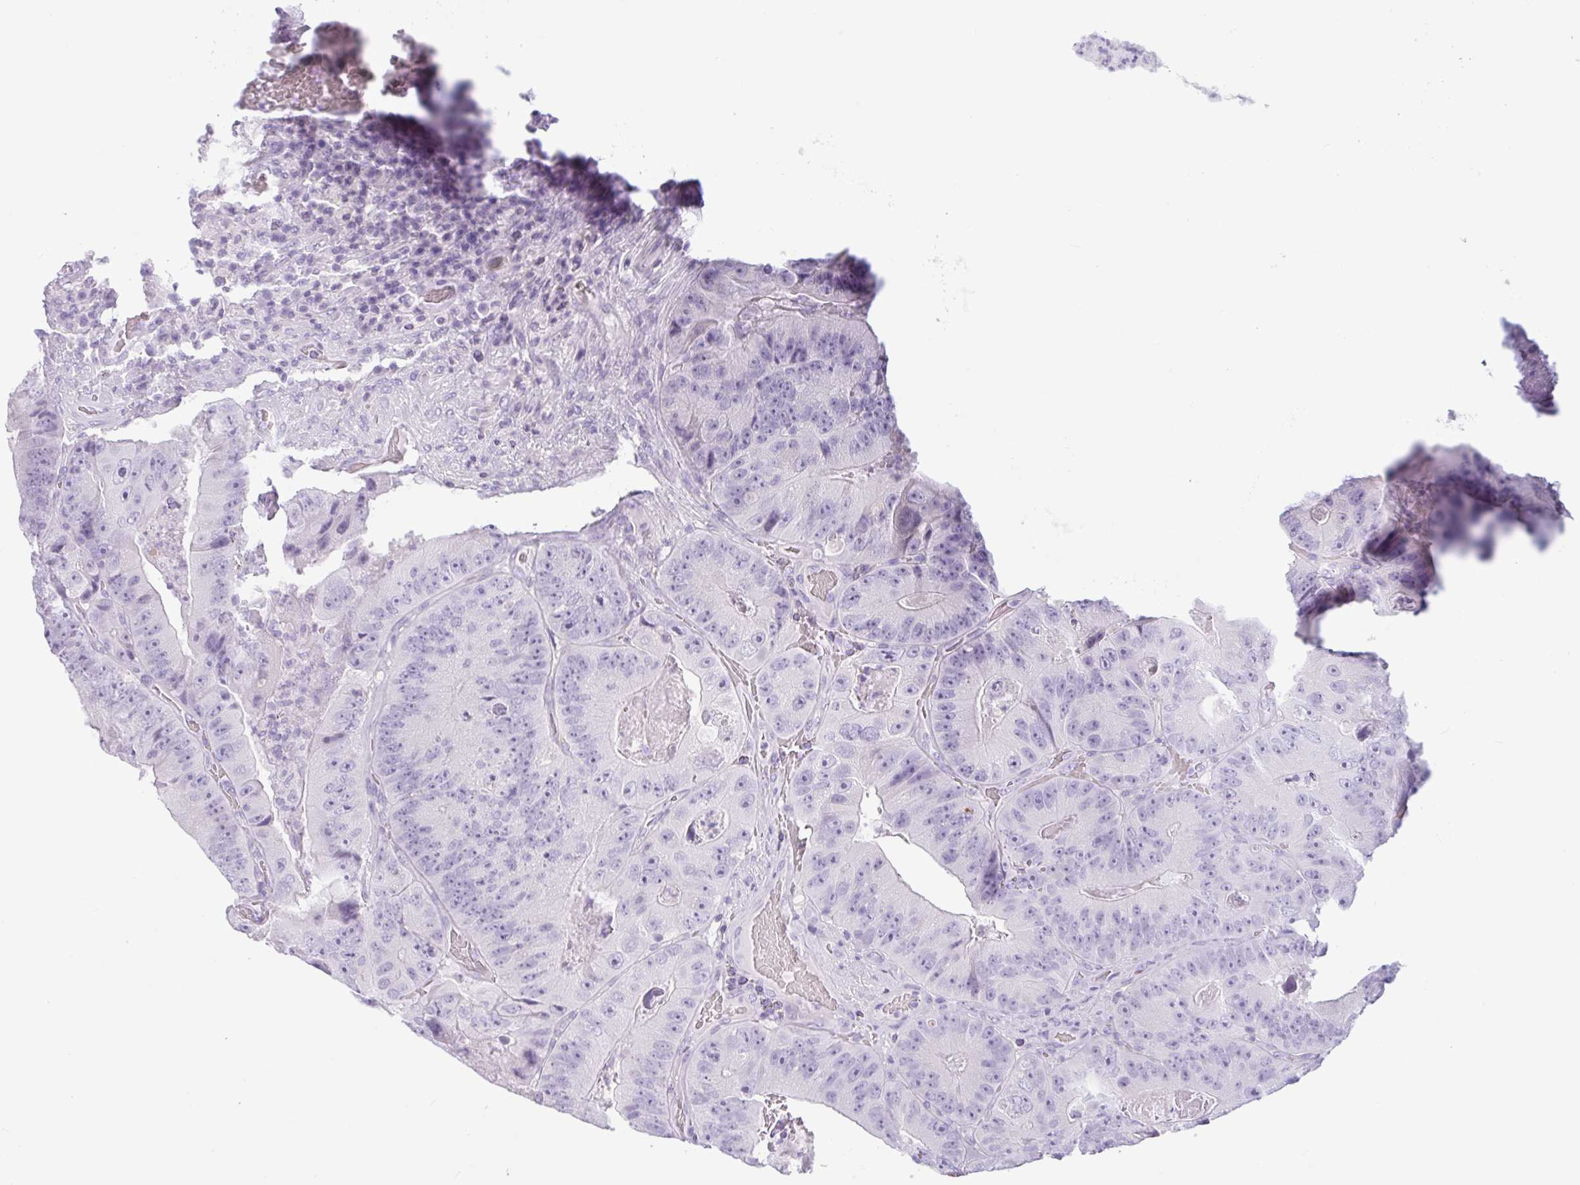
{"staining": {"intensity": "negative", "quantity": "none", "location": "none"}, "tissue": "colorectal cancer", "cell_type": "Tumor cells", "image_type": "cancer", "snomed": [{"axis": "morphology", "description": "Adenocarcinoma, NOS"}, {"axis": "topography", "description": "Colon"}], "caption": "Immunohistochemistry of human colorectal adenocarcinoma exhibits no positivity in tumor cells.", "gene": "CTSE", "patient": {"sex": "female", "age": 86}}